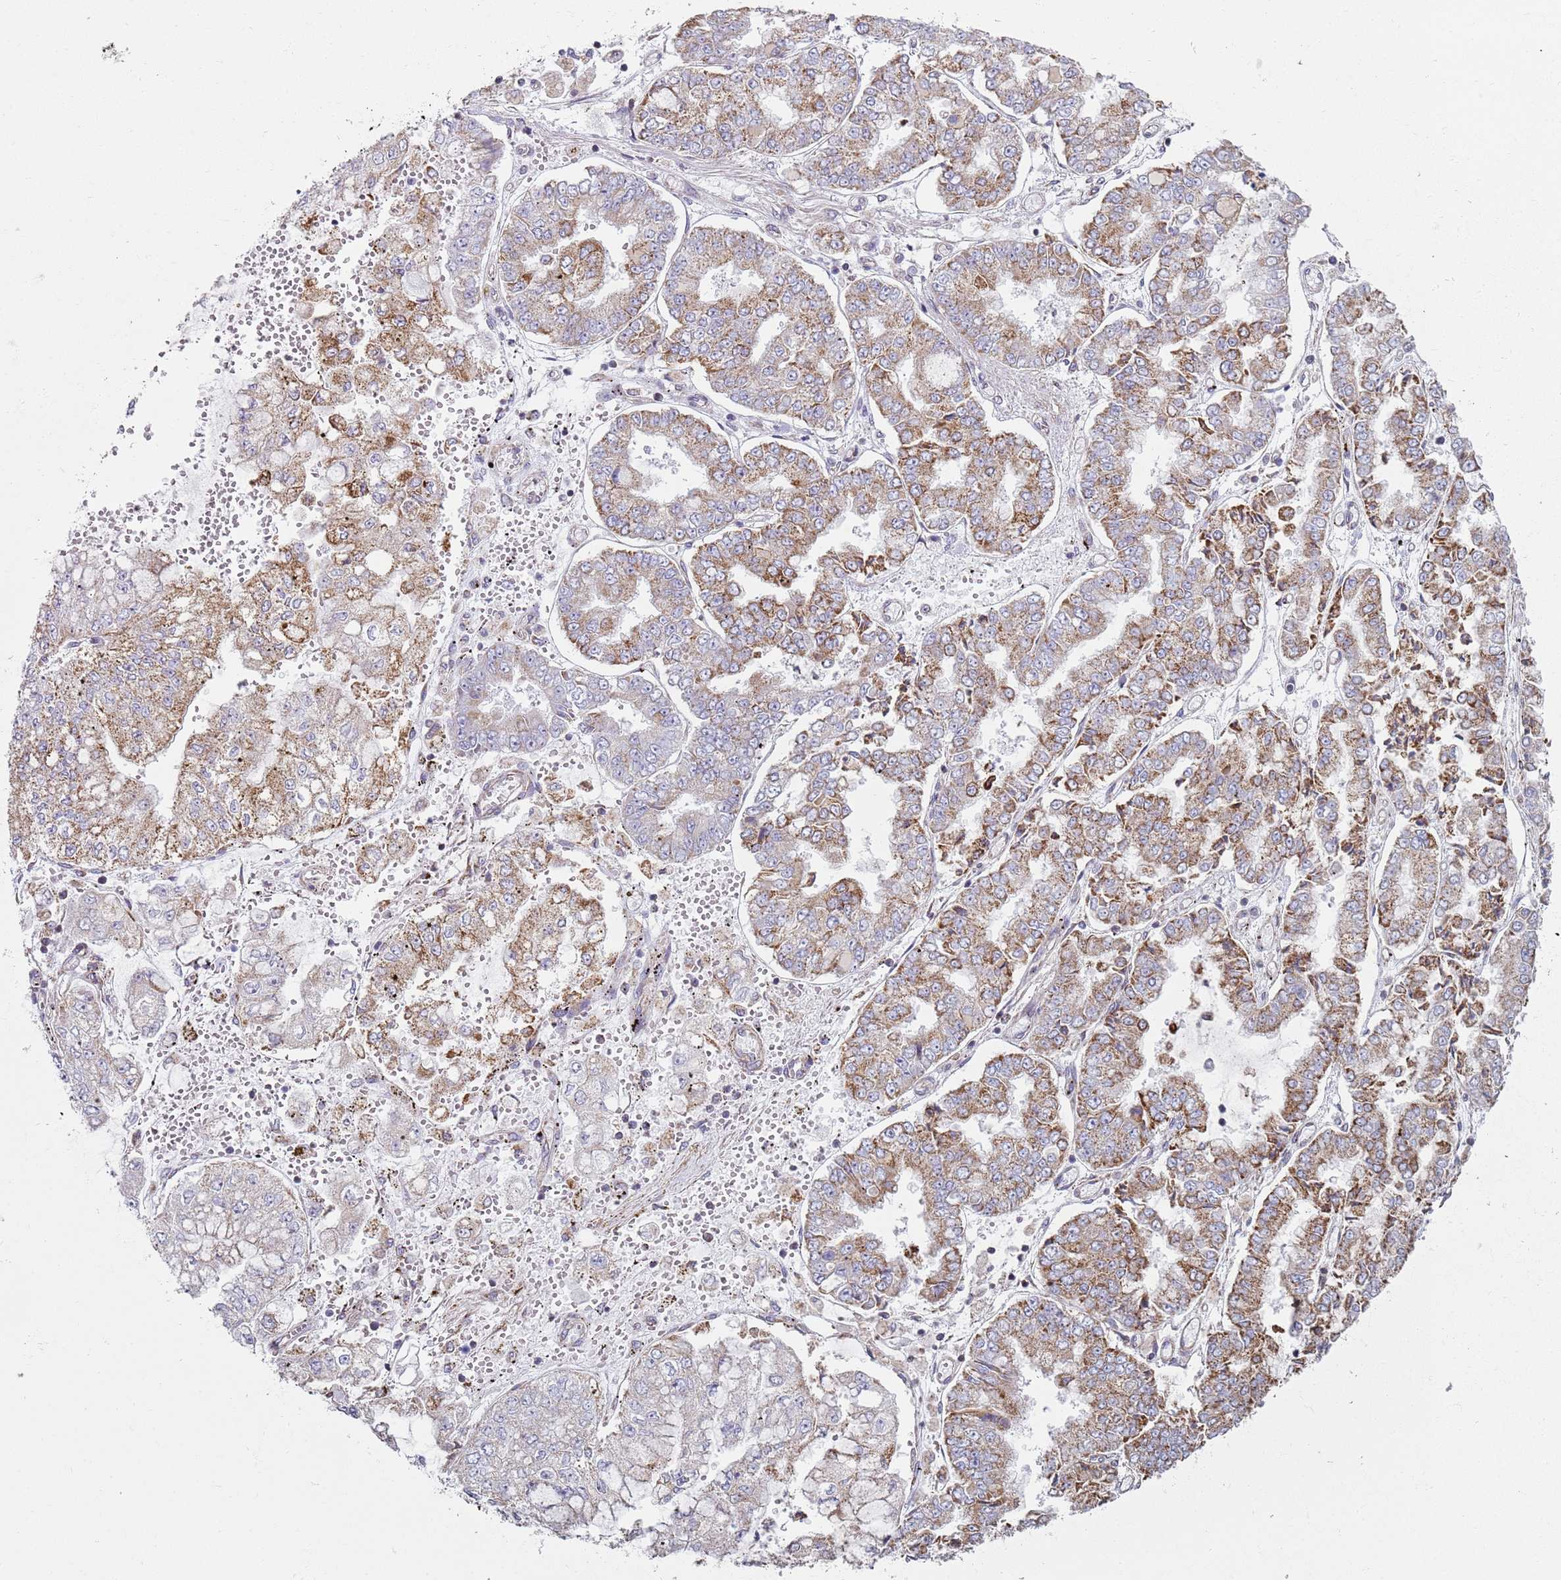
{"staining": {"intensity": "moderate", "quantity": "25%-75%", "location": "cytoplasmic/membranous"}, "tissue": "stomach cancer", "cell_type": "Tumor cells", "image_type": "cancer", "snomed": [{"axis": "morphology", "description": "Adenocarcinoma, NOS"}, {"axis": "topography", "description": "Stomach"}], "caption": "Human stomach adenocarcinoma stained with a protein marker shows moderate staining in tumor cells.", "gene": "GAS8", "patient": {"sex": "male", "age": 76}}